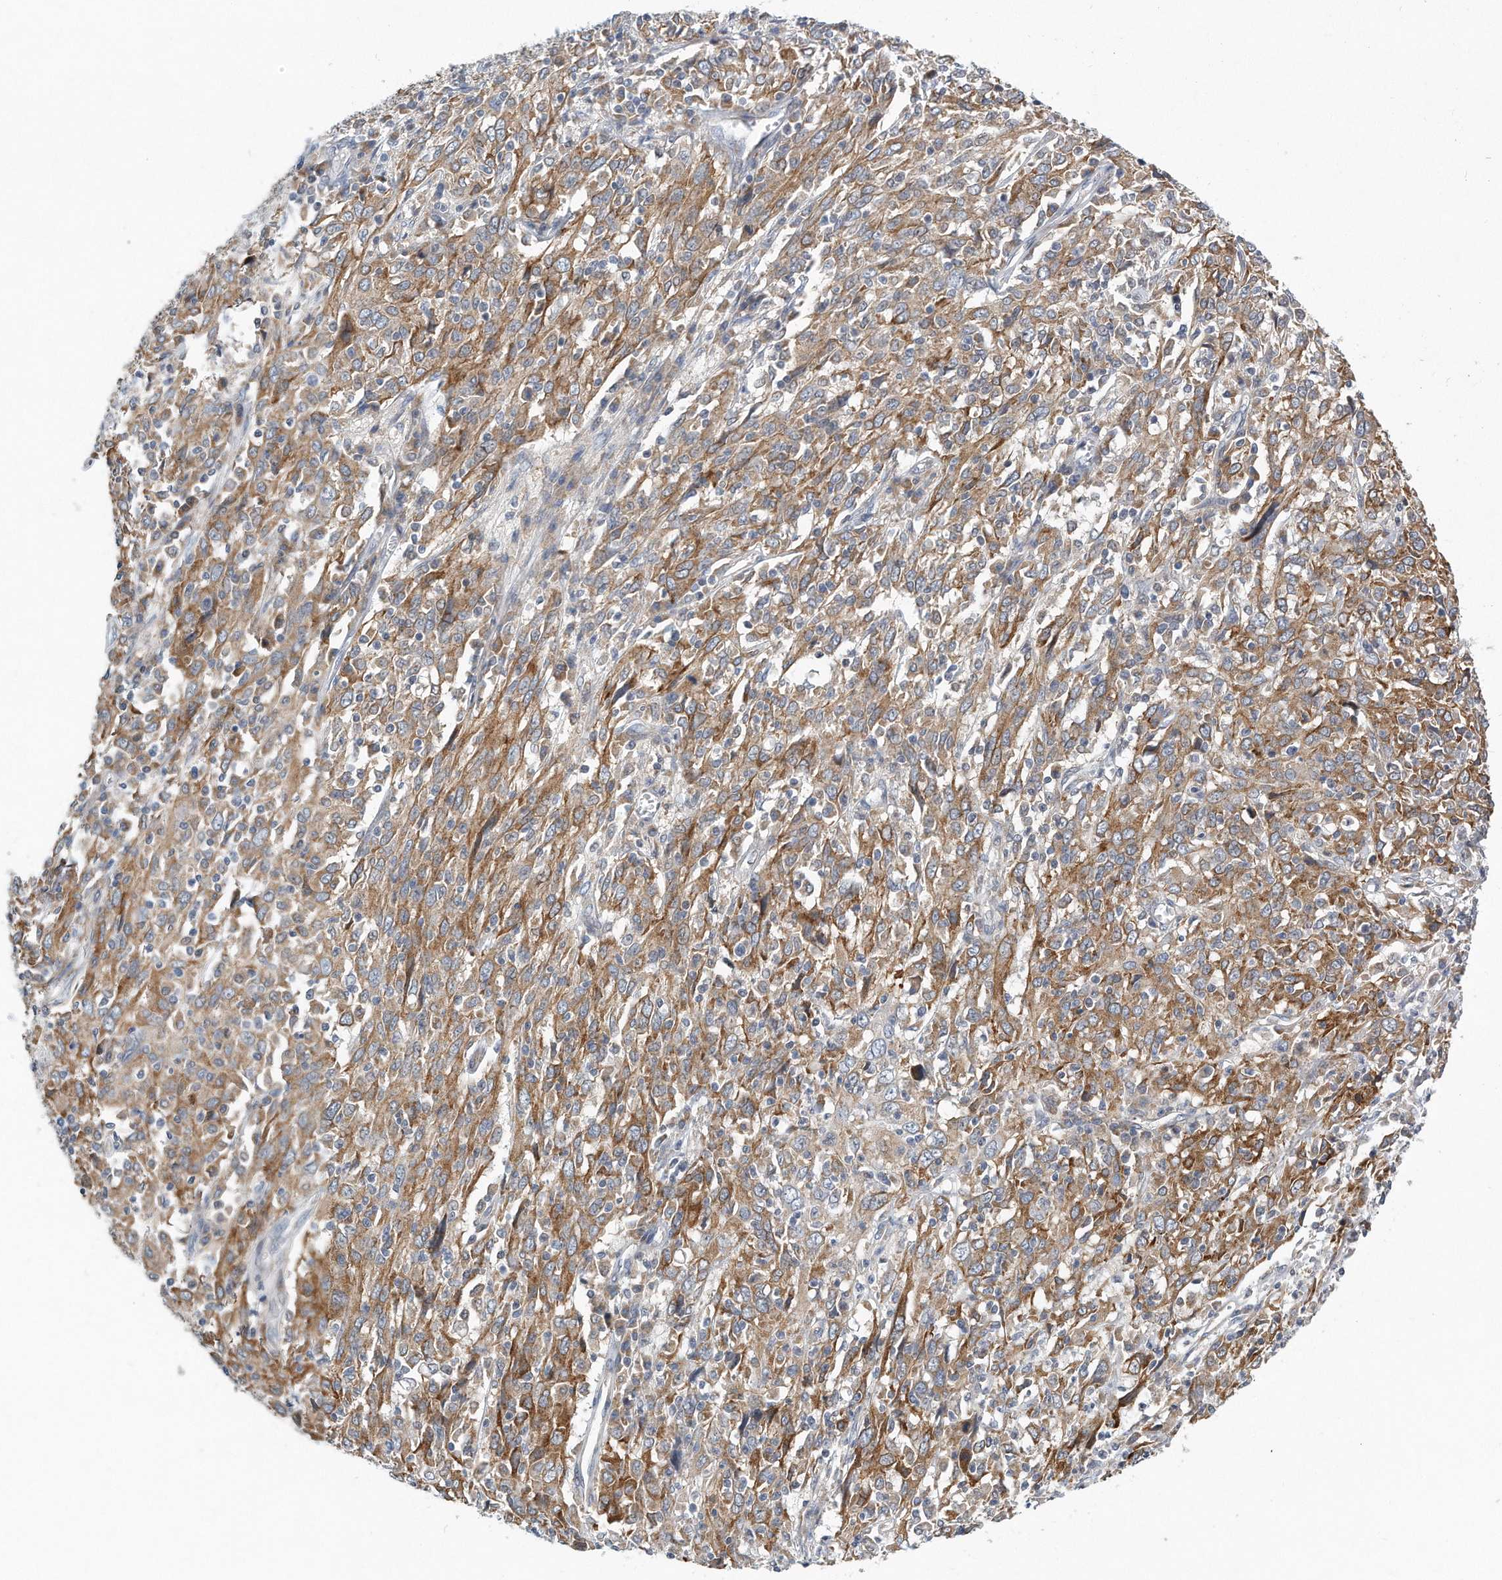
{"staining": {"intensity": "moderate", "quantity": ">75%", "location": "cytoplasmic/membranous"}, "tissue": "cervical cancer", "cell_type": "Tumor cells", "image_type": "cancer", "snomed": [{"axis": "morphology", "description": "Squamous cell carcinoma, NOS"}, {"axis": "topography", "description": "Cervix"}], "caption": "Cervical squamous cell carcinoma tissue exhibits moderate cytoplasmic/membranous expression in approximately >75% of tumor cells, visualized by immunohistochemistry. (DAB IHC with brightfield microscopy, high magnification).", "gene": "VLDLR", "patient": {"sex": "female", "age": 46}}